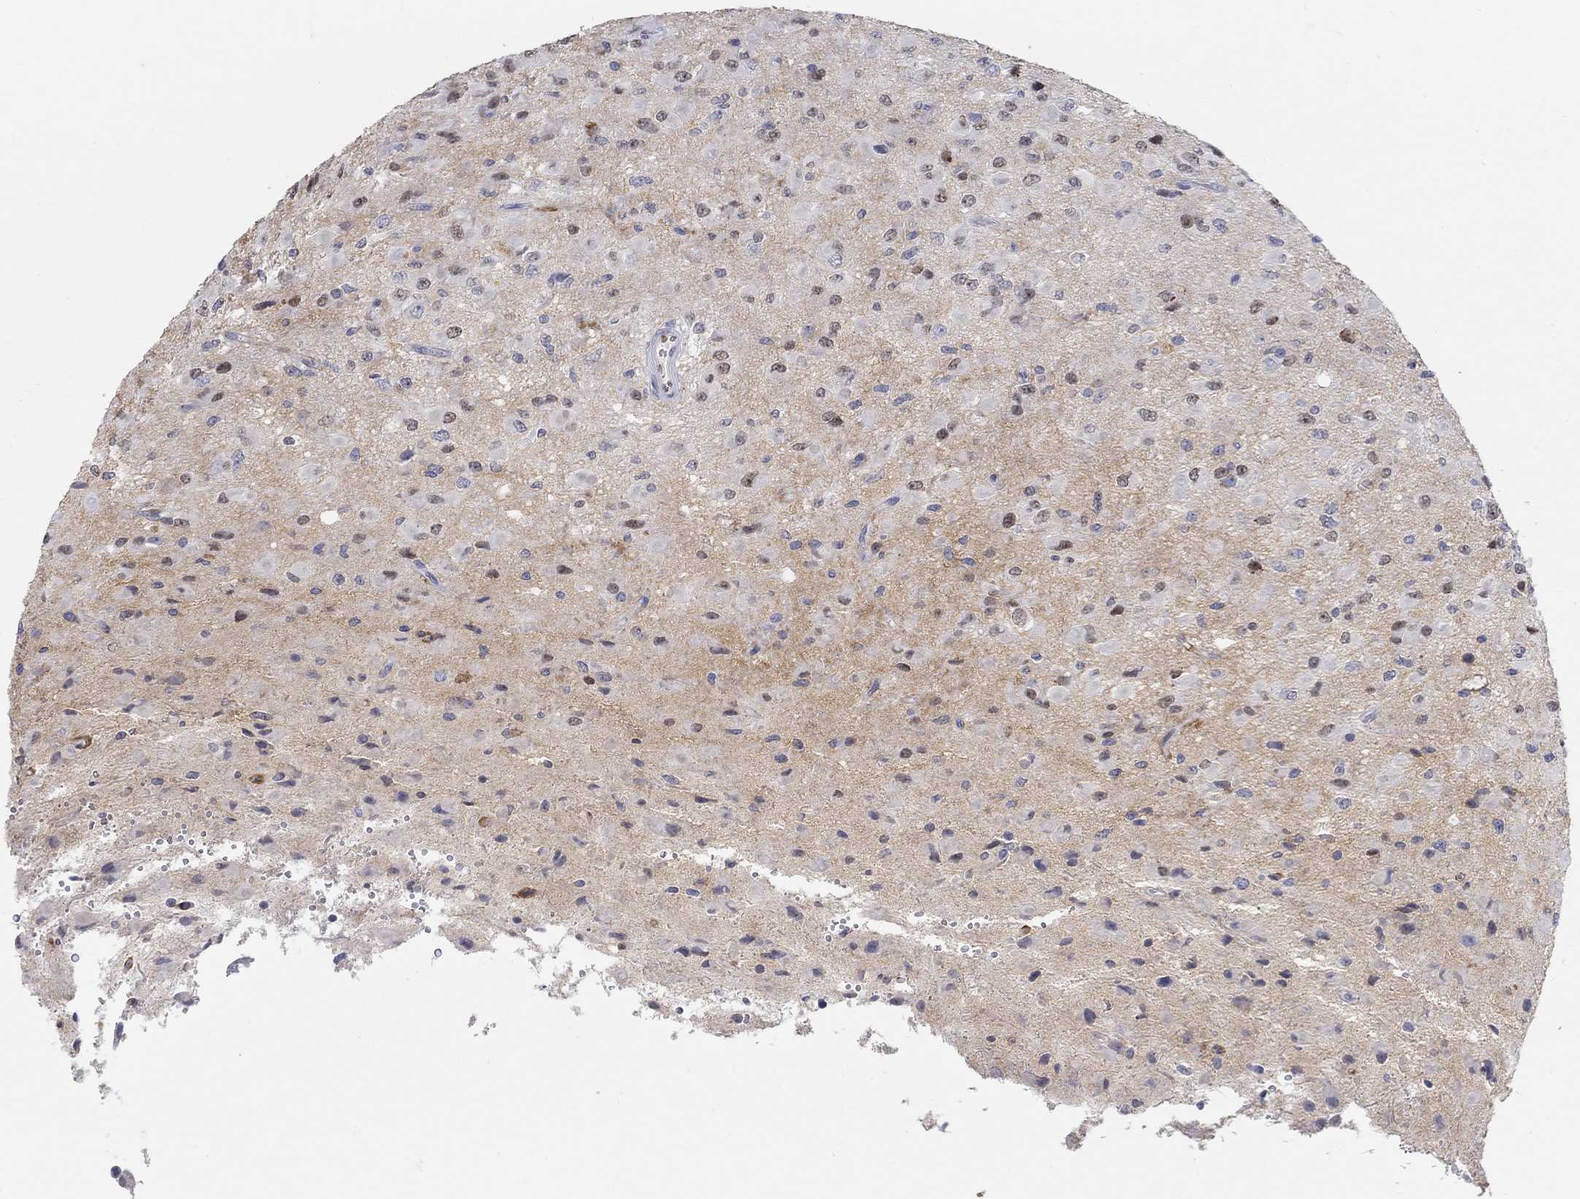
{"staining": {"intensity": "moderate", "quantity": "<25%", "location": "nuclear"}, "tissue": "glioma", "cell_type": "Tumor cells", "image_type": "cancer", "snomed": [{"axis": "morphology", "description": "Glioma, malignant, High grade"}, {"axis": "topography", "description": "Cerebral cortex"}], "caption": "DAB immunohistochemical staining of human glioma exhibits moderate nuclear protein staining in approximately <25% of tumor cells. (DAB IHC, brown staining for protein, blue staining for nuclei).", "gene": "FGF2", "patient": {"sex": "male", "age": 35}}